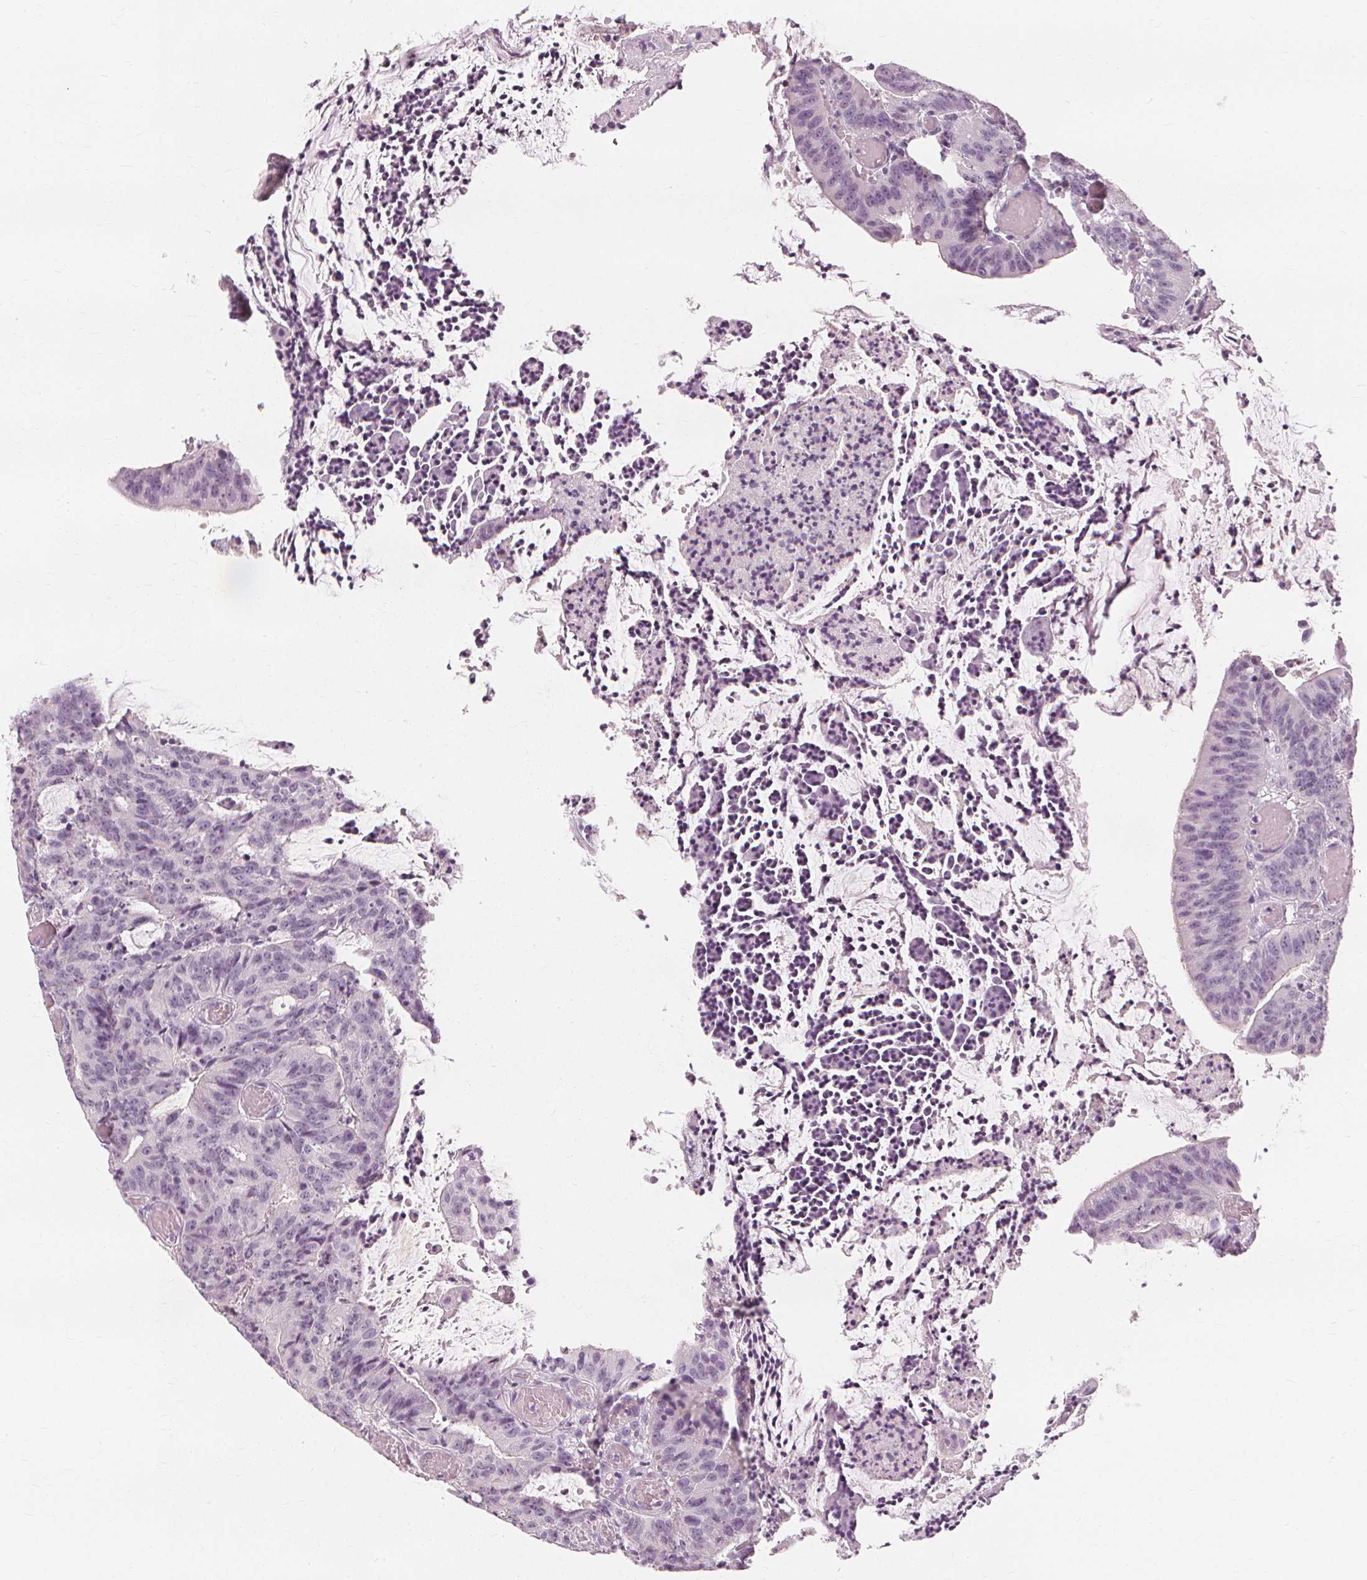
{"staining": {"intensity": "negative", "quantity": "none", "location": "none"}, "tissue": "colorectal cancer", "cell_type": "Tumor cells", "image_type": "cancer", "snomed": [{"axis": "morphology", "description": "Adenocarcinoma, NOS"}, {"axis": "topography", "description": "Colon"}], "caption": "This is an IHC photomicrograph of human colorectal adenocarcinoma. There is no staining in tumor cells.", "gene": "MUC12", "patient": {"sex": "female", "age": 78}}